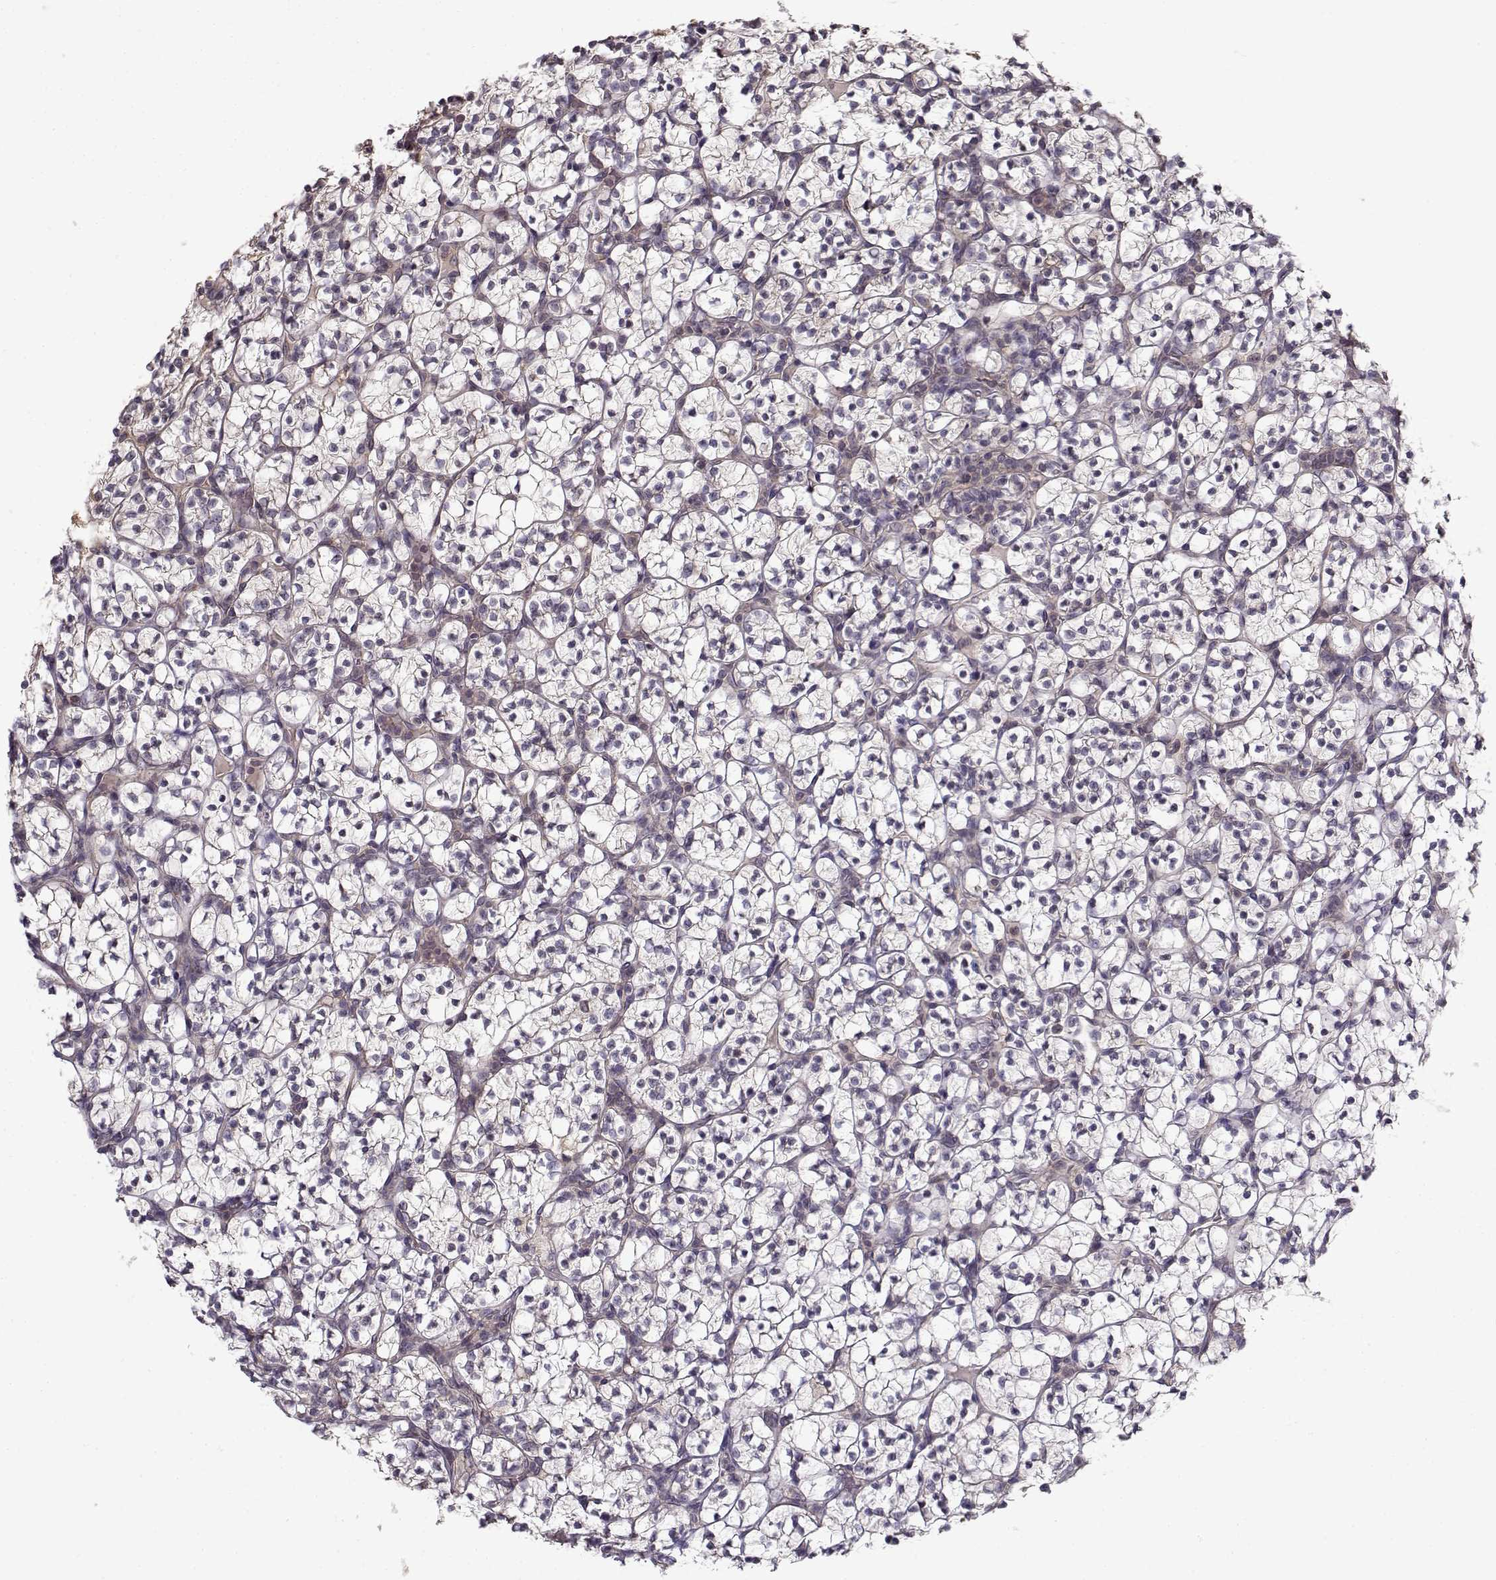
{"staining": {"intensity": "negative", "quantity": "none", "location": "none"}, "tissue": "renal cancer", "cell_type": "Tumor cells", "image_type": "cancer", "snomed": [{"axis": "morphology", "description": "Adenocarcinoma, NOS"}, {"axis": "topography", "description": "Kidney"}], "caption": "High power microscopy photomicrograph of an IHC histopathology image of renal cancer (adenocarcinoma), revealing no significant positivity in tumor cells.", "gene": "ENTPD8", "patient": {"sex": "female", "age": 89}}